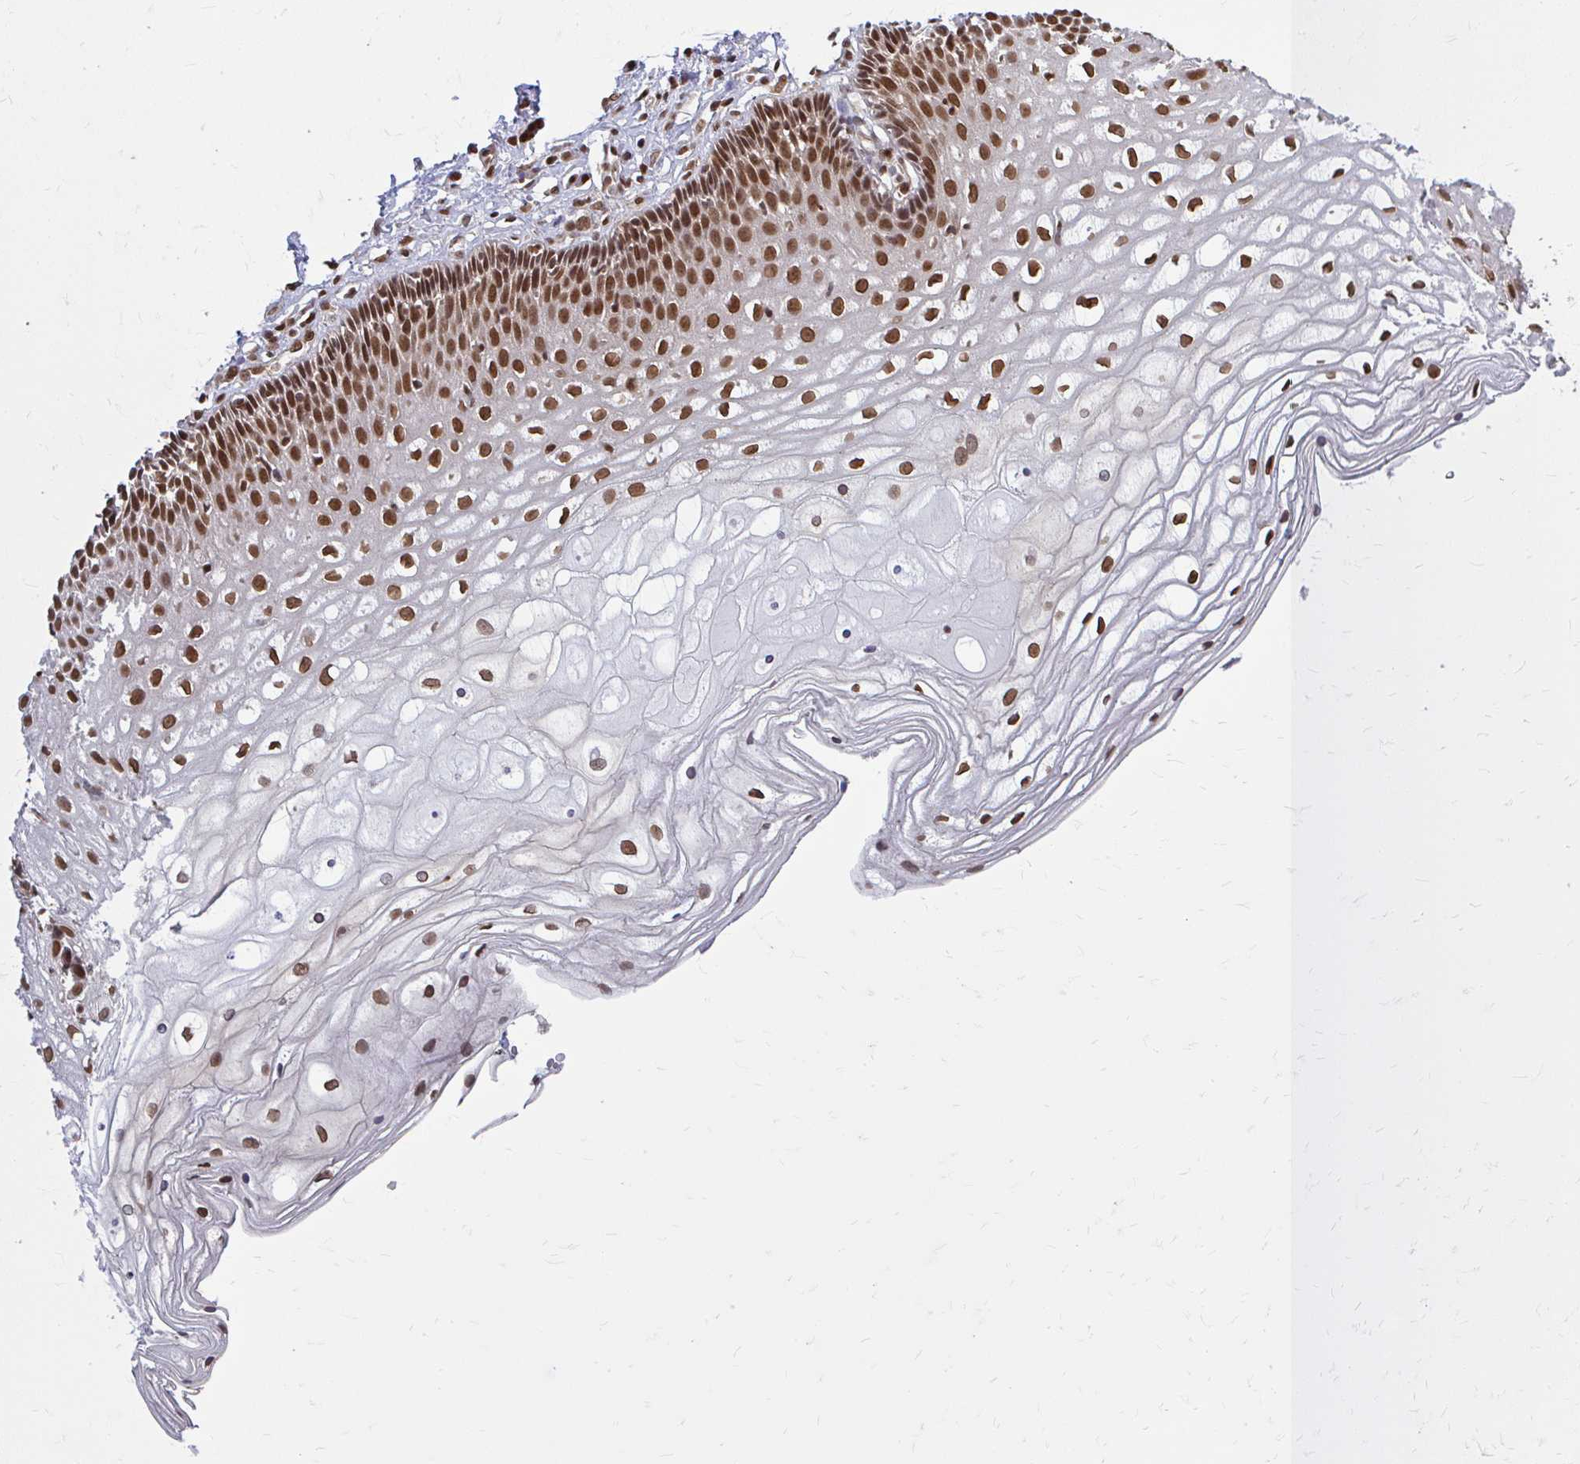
{"staining": {"intensity": "strong", "quantity": "25%-75%", "location": "nuclear"}, "tissue": "cervix", "cell_type": "Glandular cells", "image_type": "normal", "snomed": [{"axis": "morphology", "description": "Normal tissue, NOS"}, {"axis": "topography", "description": "Cervix"}], "caption": "The image shows staining of benign cervix, revealing strong nuclear protein expression (brown color) within glandular cells.", "gene": "XPO1", "patient": {"sex": "female", "age": 36}}